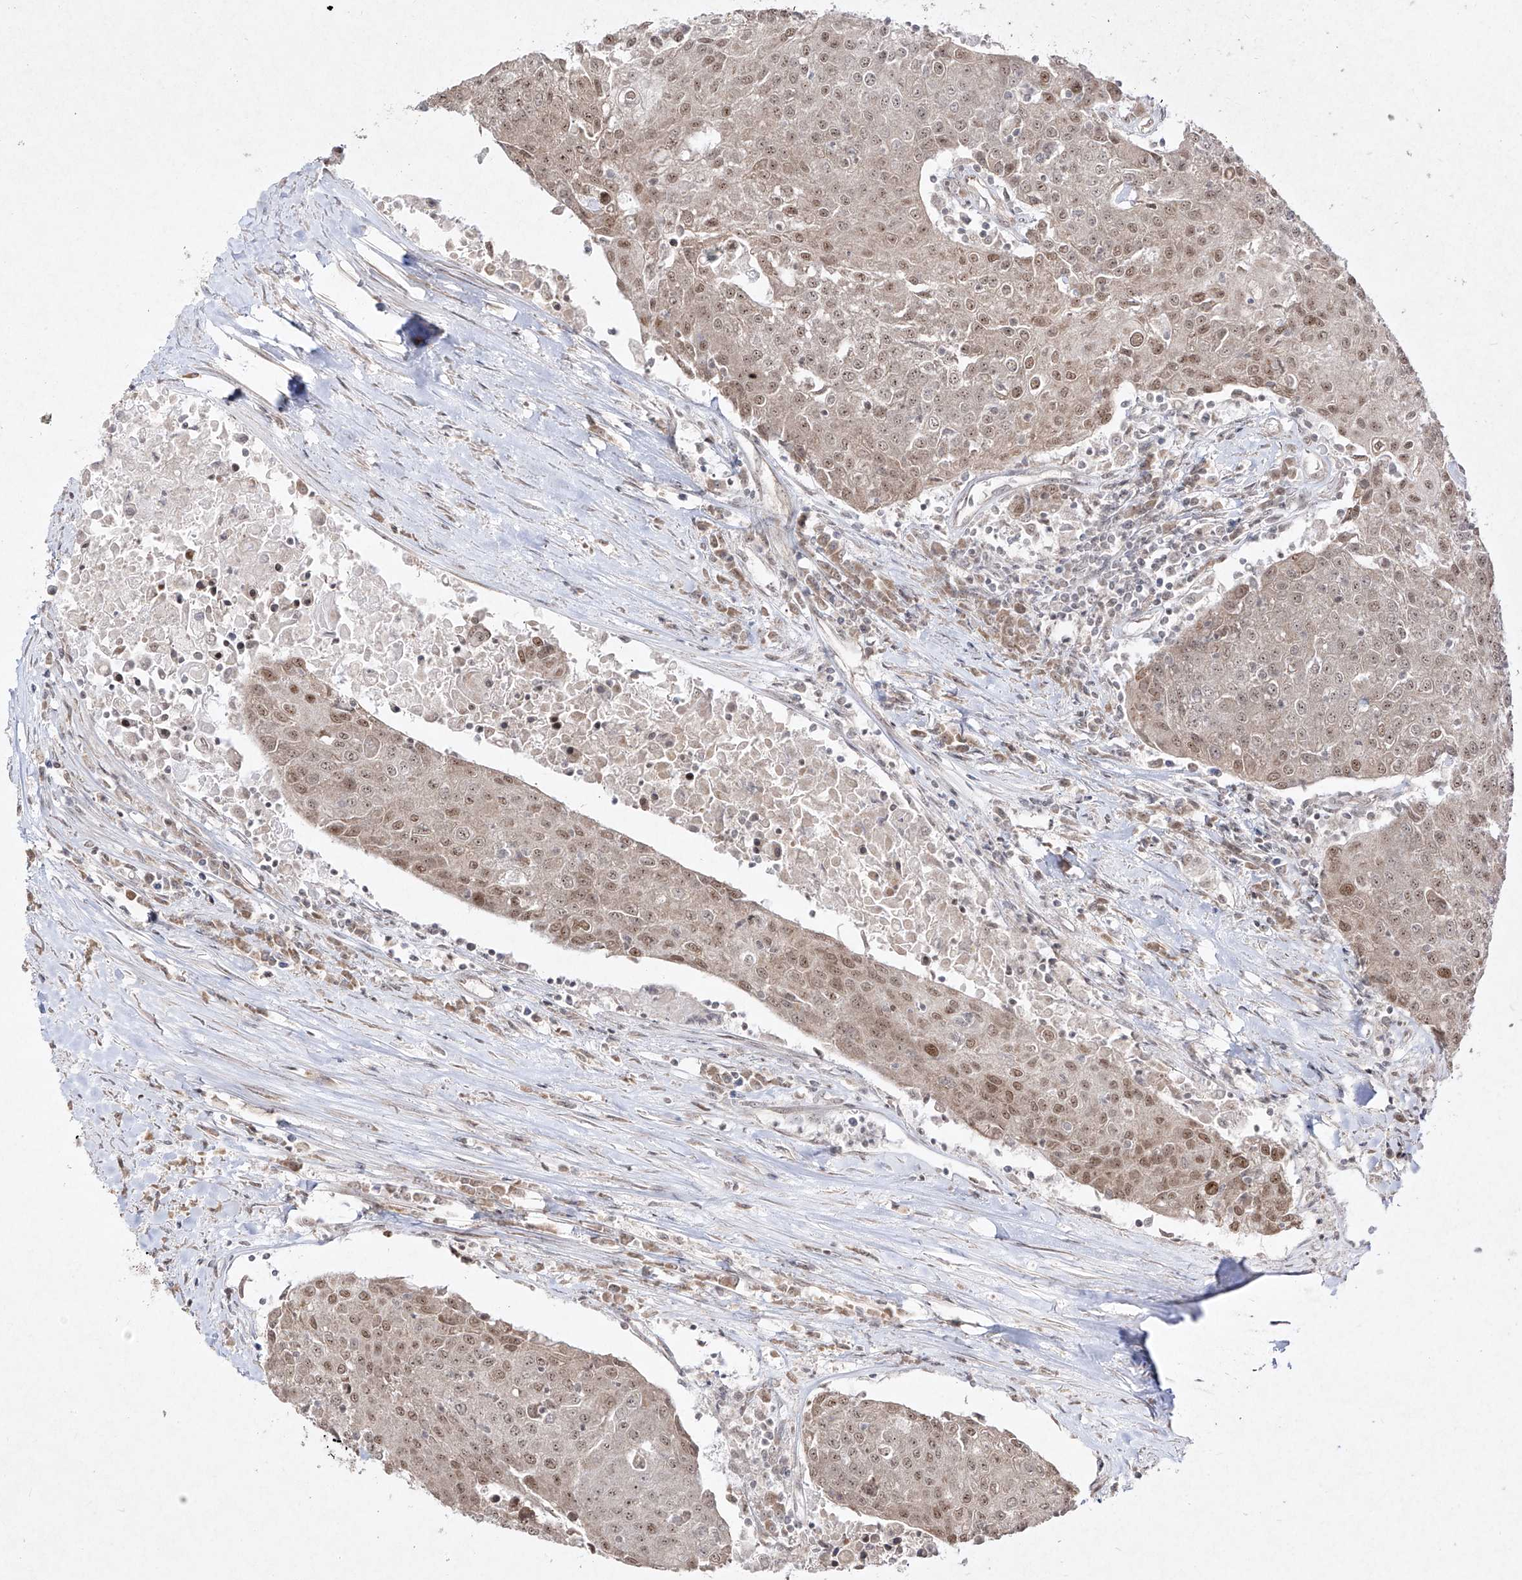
{"staining": {"intensity": "moderate", "quantity": ">75%", "location": "nuclear"}, "tissue": "urothelial cancer", "cell_type": "Tumor cells", "image_type": "cancer", "snomed": [{"axis": "morphology", "description": "Urothelial carcinoma, High grade"}, {"axis": "topography", "description": "Urinary bladder"}], "caption": "High-grade urothelial carcinoma stained for a protein demonstrates moderate nuclear positivity in tumor cells. (Brightfield microscopy of DAB IHC at high magnification).", "gene": "SNRNP27", "patient": {"sex": "female", "age": 85}}